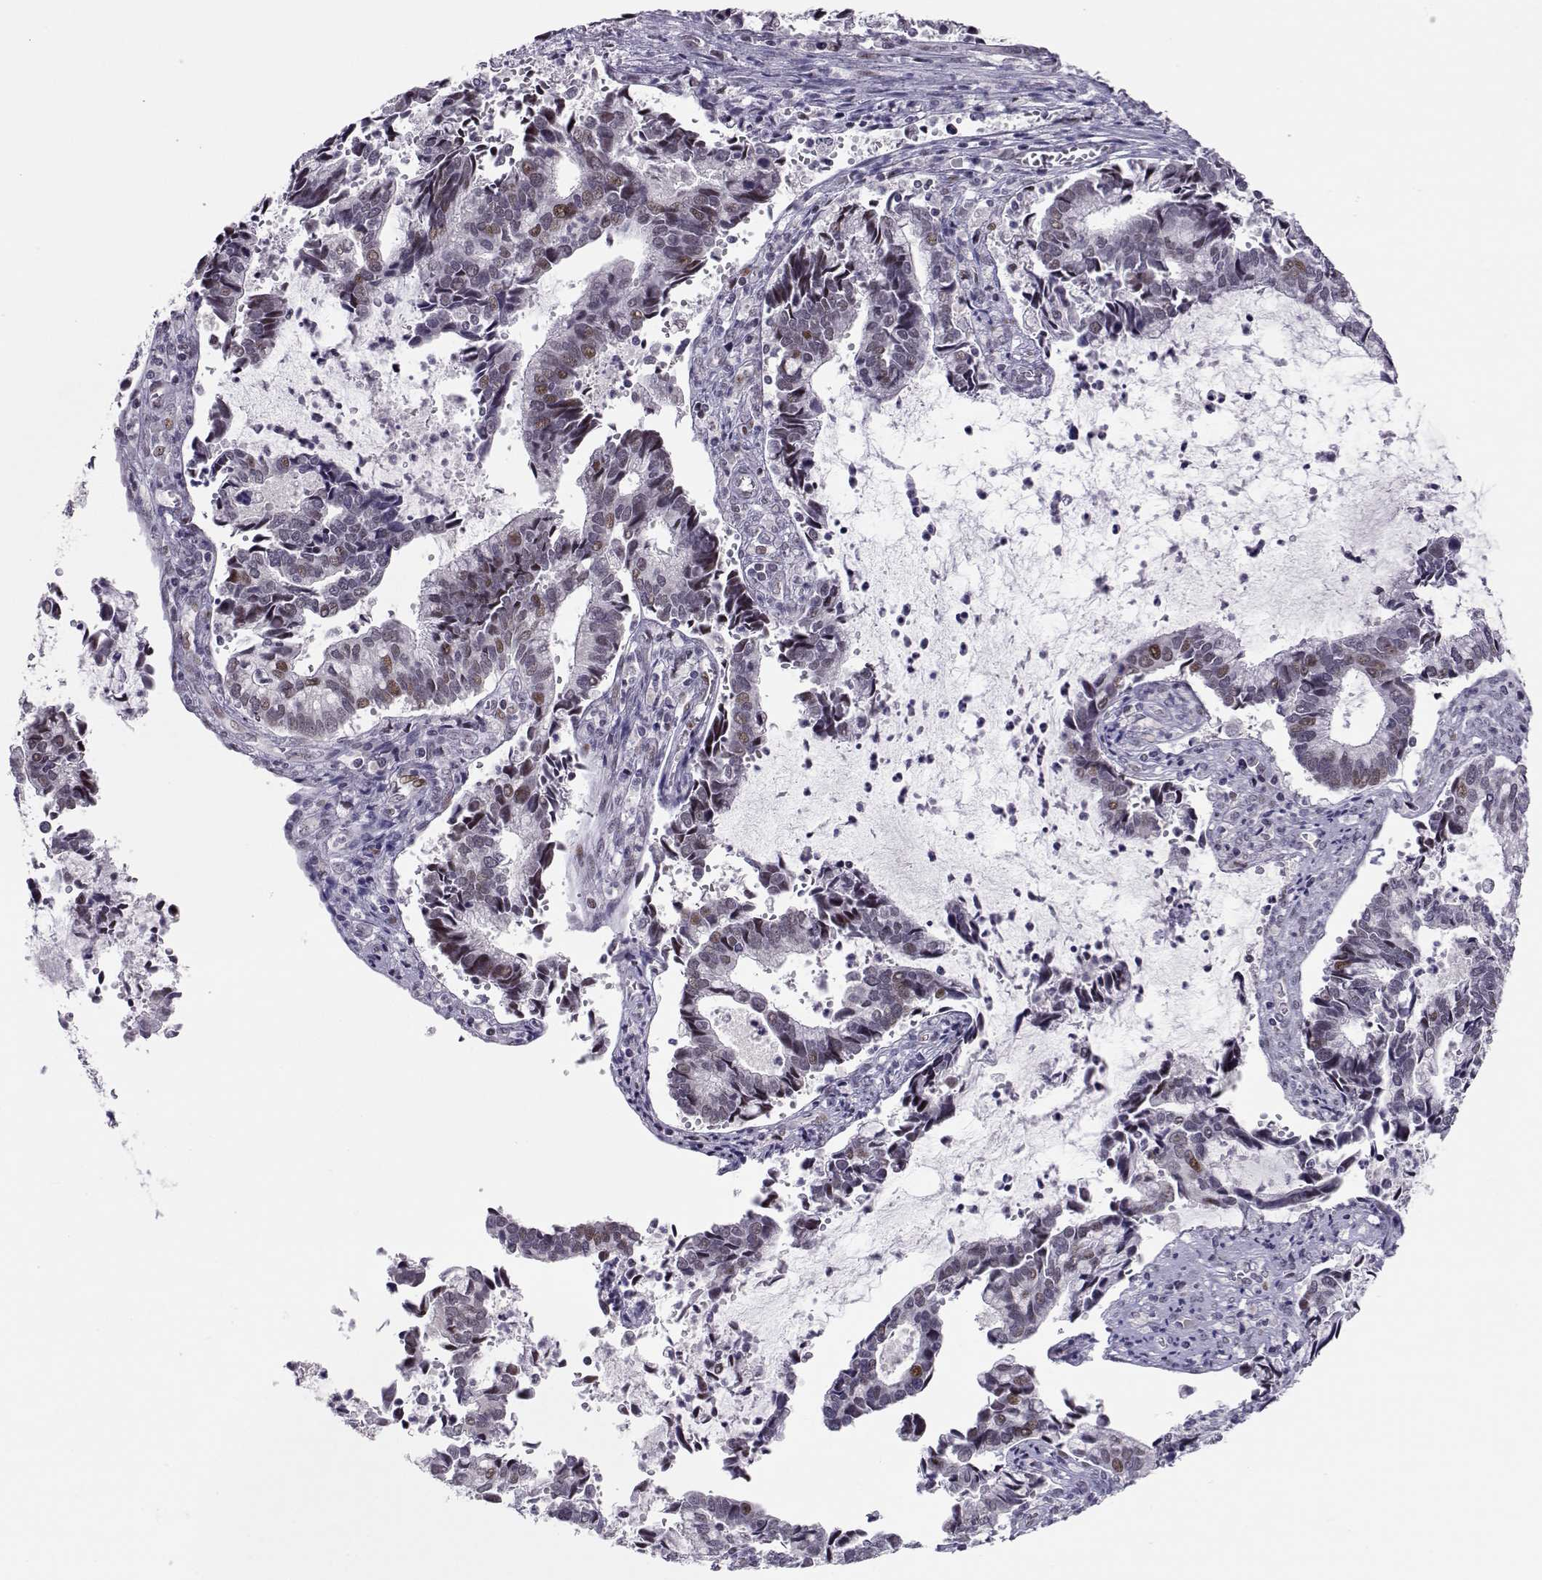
{"staining": {"intensity": "moderate", "quantity": "<25%", "location": "nuclear"}, "tissue": "cervical cancer", "cell_type": "Tumor cells", "image_type": "cancer", "snomed": [{"axis": "morphology", "description": "Adenocarcinoma, NOS"}, {"axis": "topography", "description": "Cervix"}], "caption": "This image exhibits immunohistochemistry staining of cervical cancer, with low moderate nuclear positivity in about <25% of tumor cells.", "gene": "SIX6", "patient": {"sex": "female", "age": 42}}